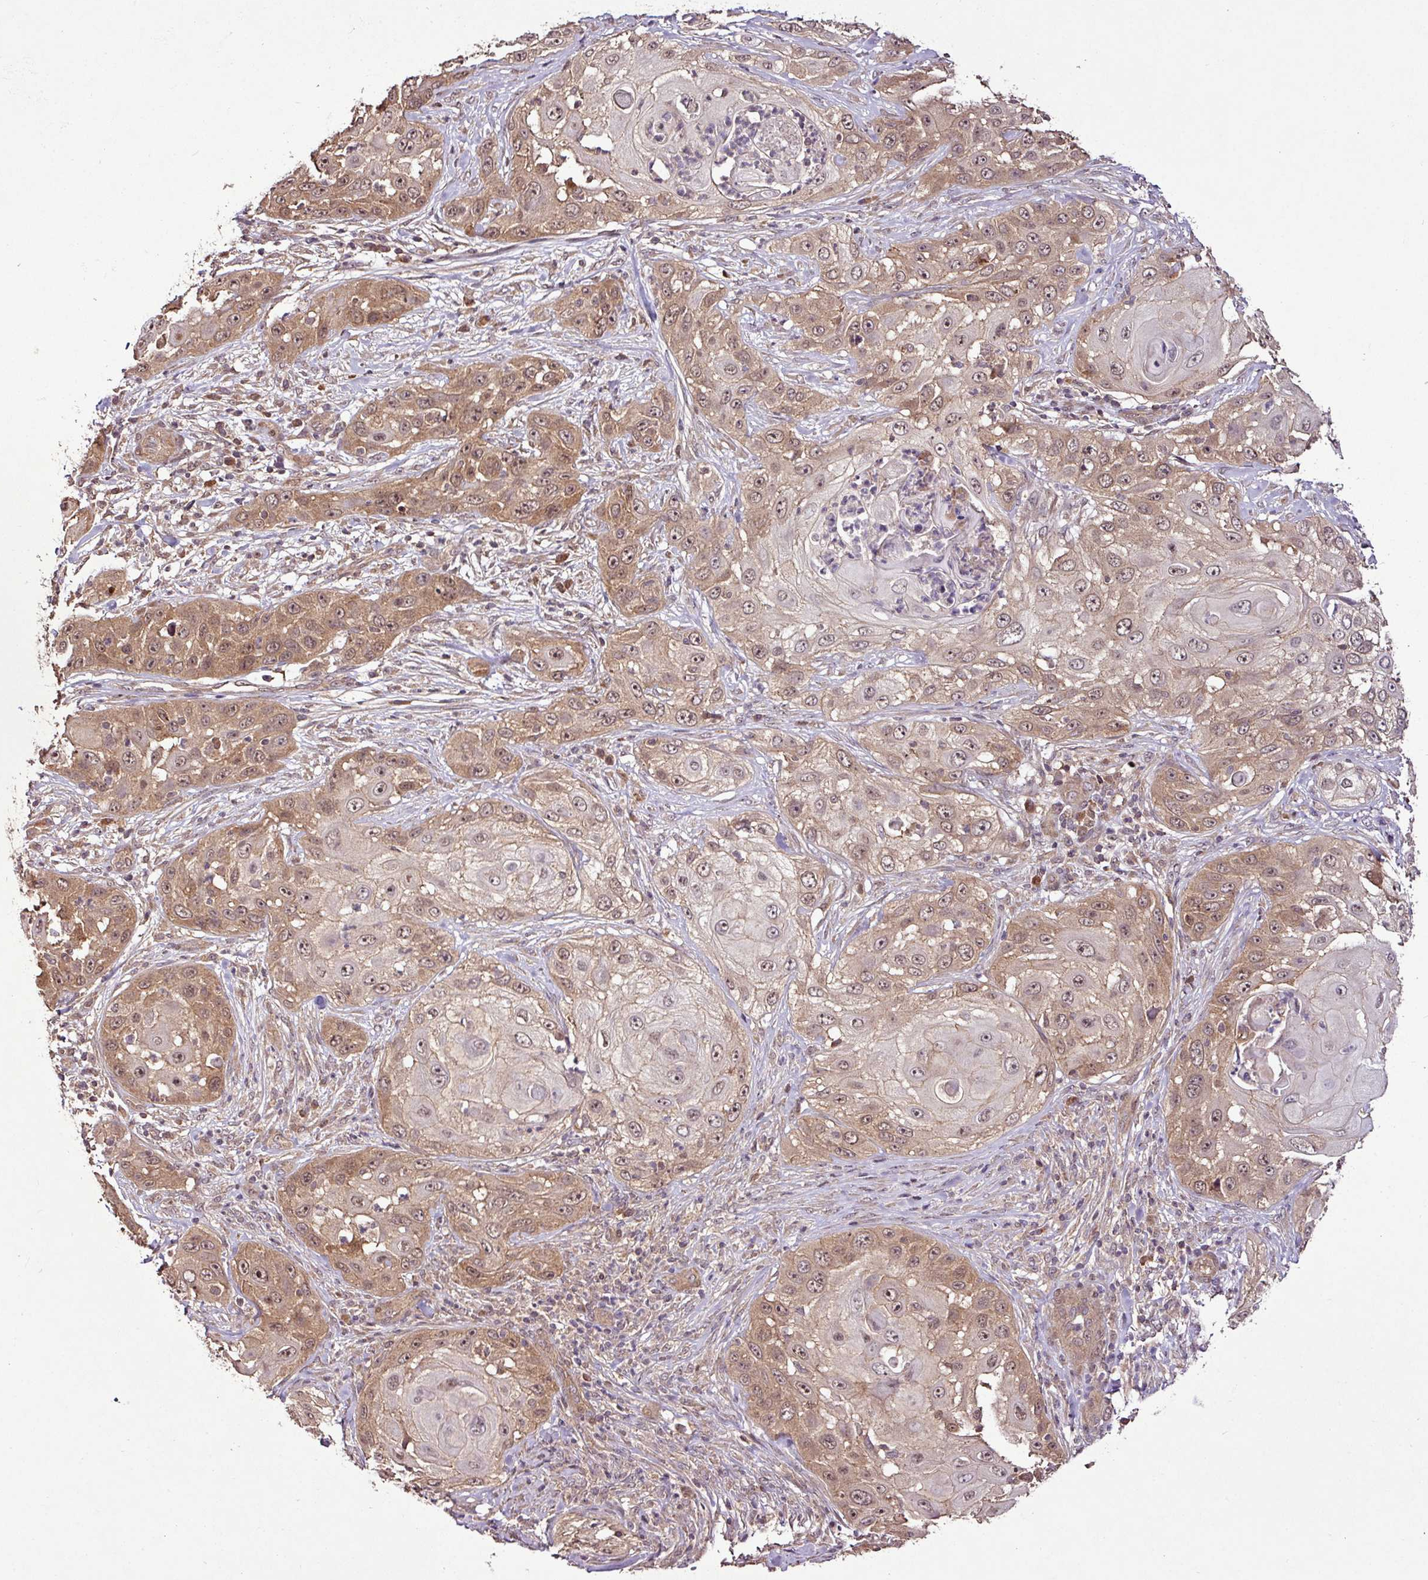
{"staining": {"intensity": "moderate", "quantity": ">75%", "location": "cytoplasmic/membranous,nuclear"}, "tissue": "skin cancer", "cell_type": "Tumor cells", "image_type": "cancer", "snomed": [{"axis": "morphology", "description": "Squamous cell carcinoma, NOS"}, {"axis": "topography", "description": "Skin"}], "caption": "Immunohistochemical staining of skin squamous cell carcinoma exhibits medium levels of moderate cytoplasmic/membranous and nuclear protein positivity in about >75% of tumor cells.", "gene": "FAIM", "patient": {"sex": "female", "age": 44}}